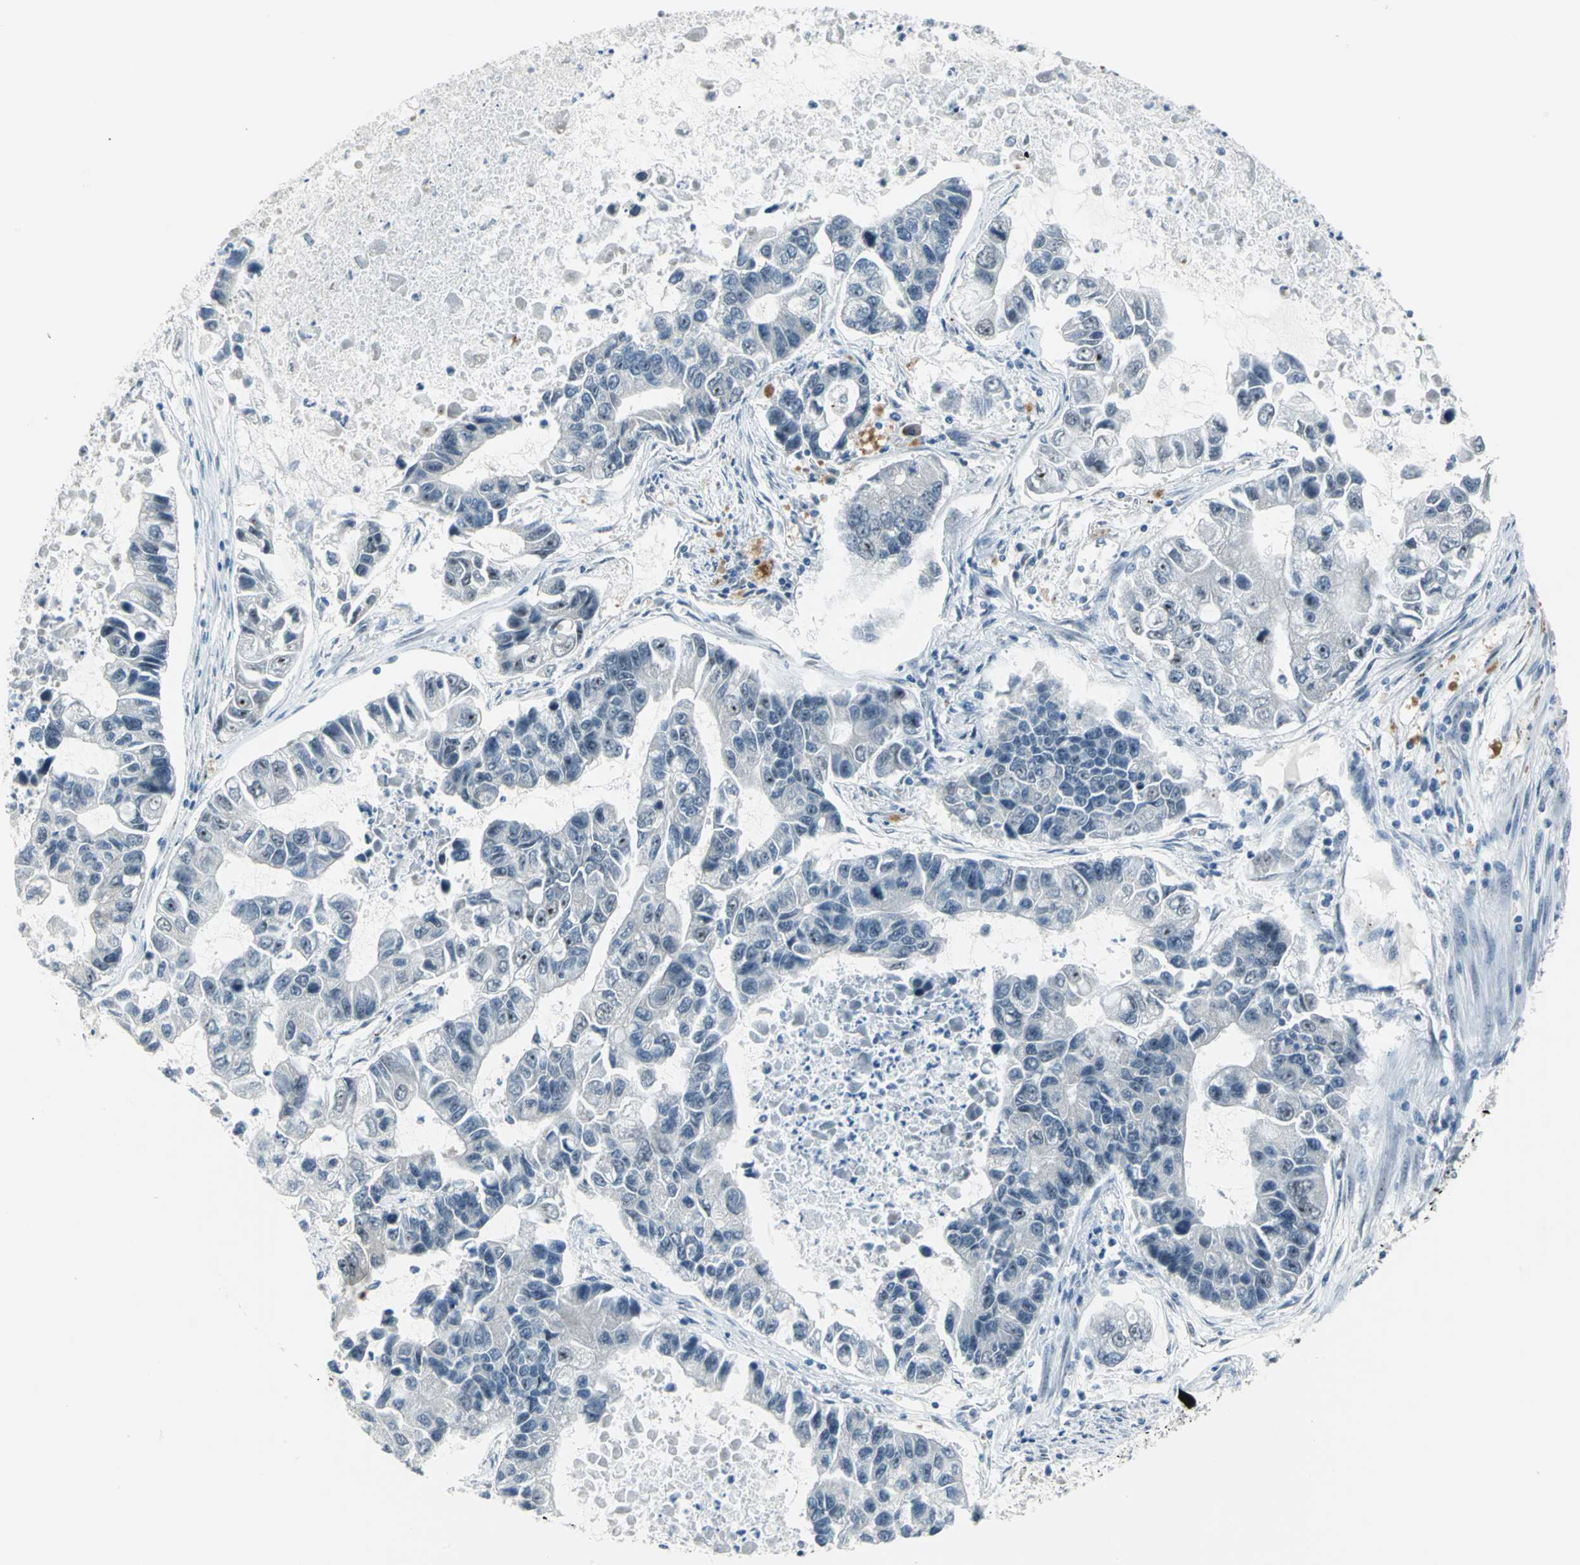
{"staining": {"intensity": "moderate", "quantity": "<25%", "location": "nuclear"}, "tissue": "lung cancer", "cell_type": "Tumor cells", "image_type": "cancer", "snomed": [{"axis": "morphology", "description": "Adenocarcinoma, NOS"}, {"axis": "topography", "description": "Lung"}], "caption": "This micrograph displays IHC staining of human lung cancer (adenocarcinoma), with low moderate nuclear staining in about <25% of tumor cells.", "gene": "MYBBP1A", "patient": {"sex": "female", "age": 51}}